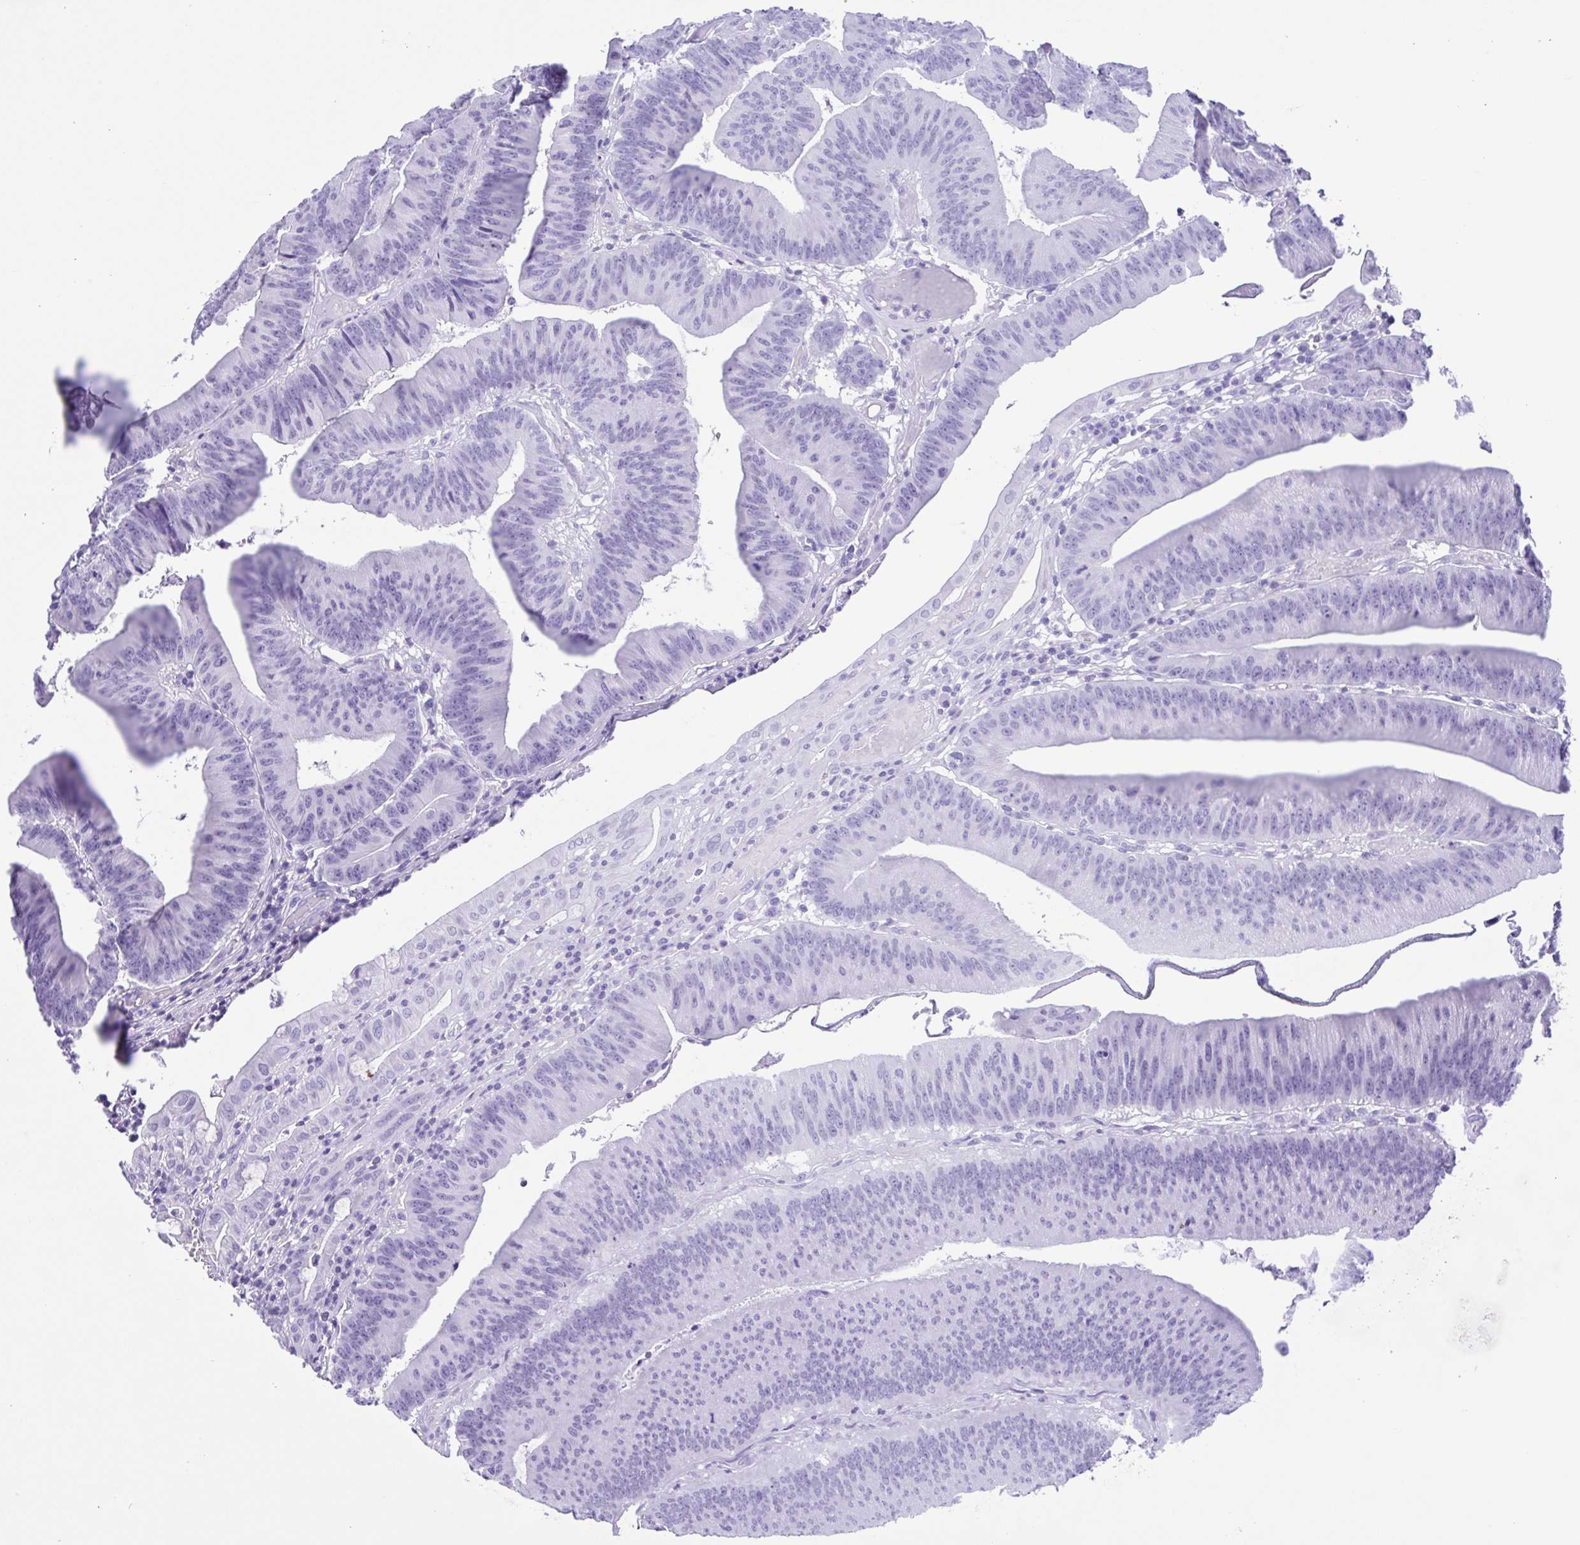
{"staining": {"intensity": "negative", "quantity": "none", "location": "none"}, "tissue": "colorectal cancer", "cell_type": "Tumor cells", "image_type": "cancer", "snomed": [{"axis": "morphology", "description": "Adenocarcinoma, NOS"}, {"axis": "topography", "description": "Colon"}], "caption": "Tumor cells show no significant protein staining in colorectal adenocarcinoma. (Stains: DAB immunohistochemistry with hematoxylin counter stain, Microscopy: brightfield microscopy at high magnification).", "gene": "CASP14", "patient": {"sex": "female", "age": 78}}